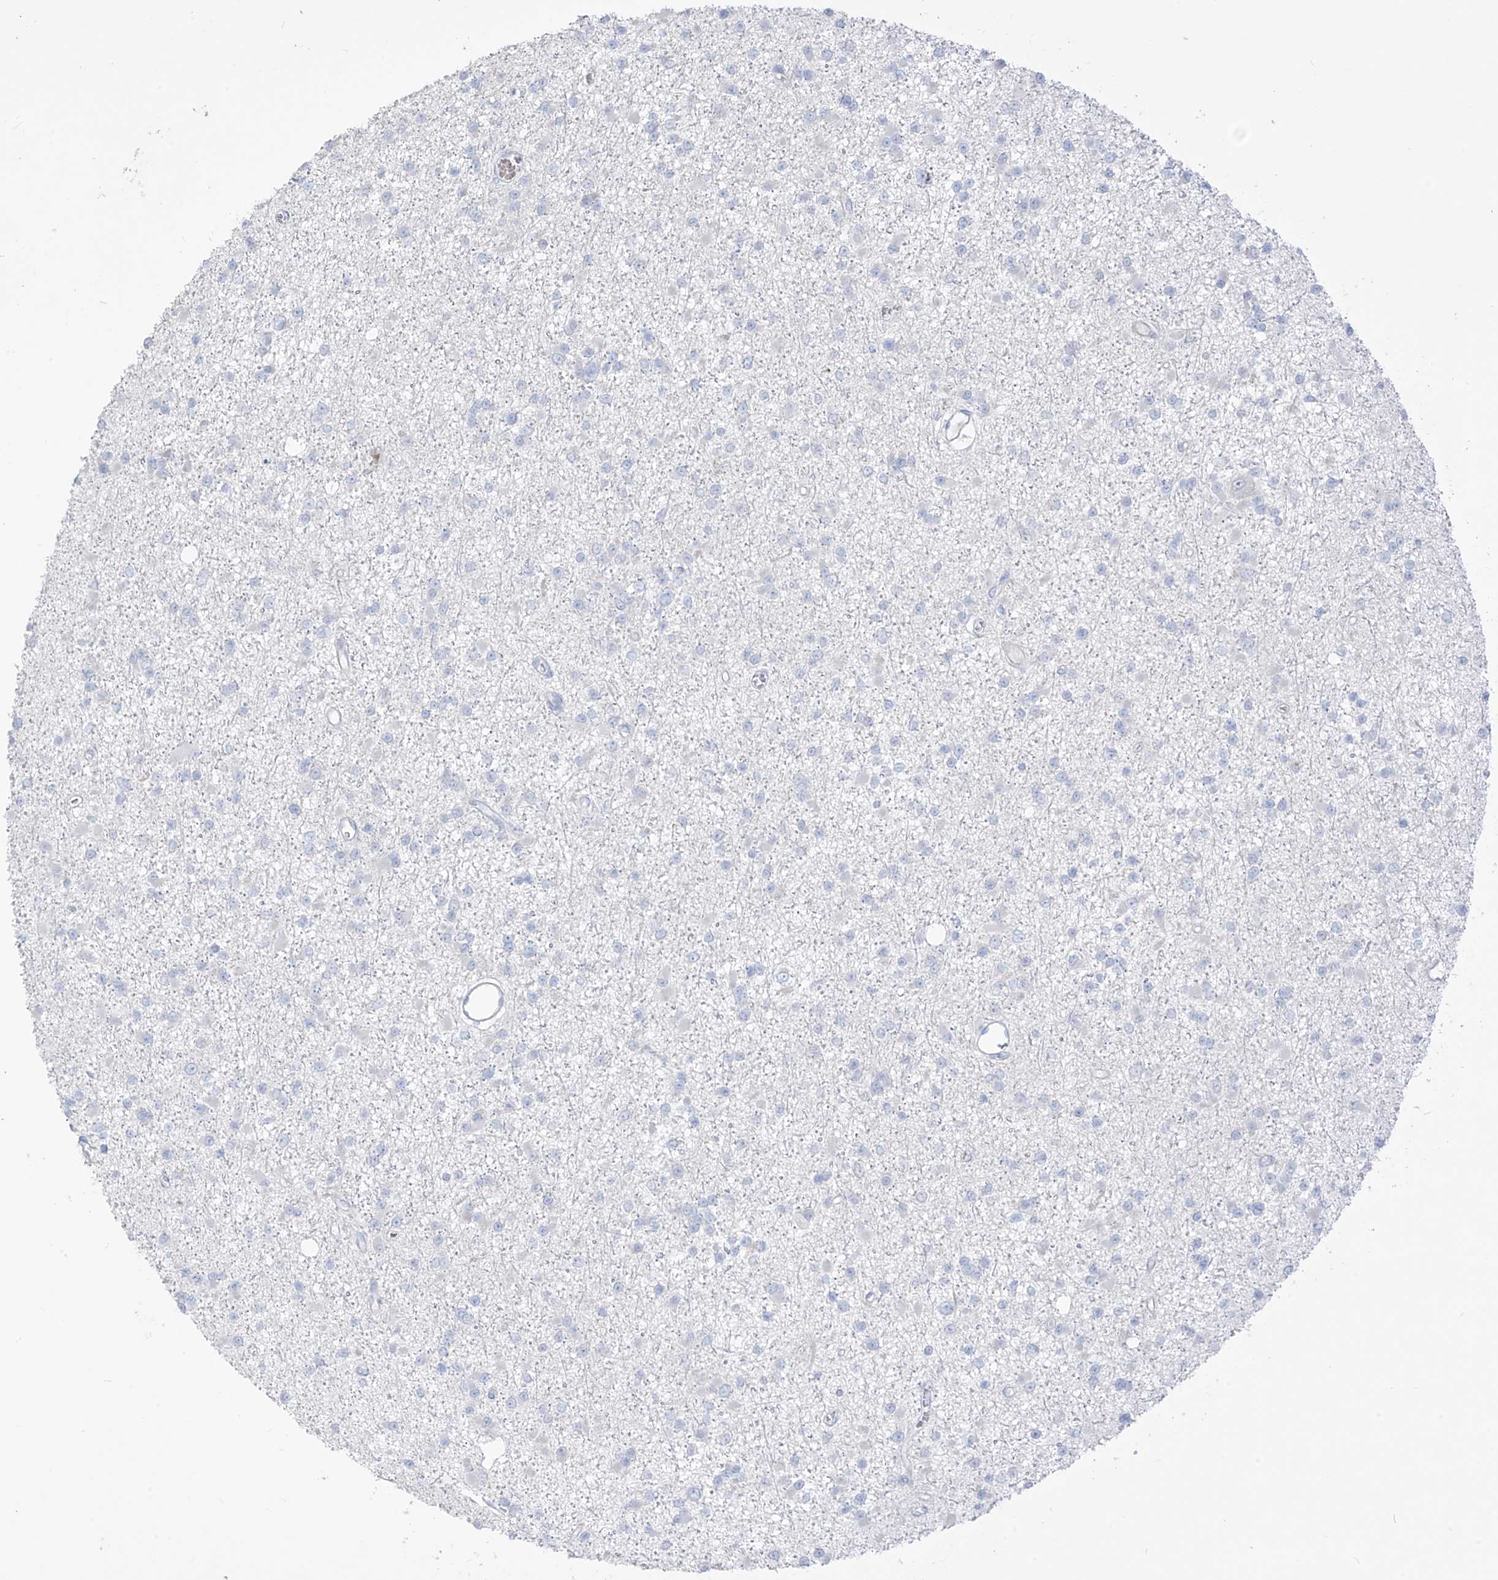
{"staining": {"intensity": "negative", "quantity": "none", "location": "none"}, "tissue": "glioma", "cell_type": "Tumor cells", "image_type": "cancer", "snomed": [{"axis": "morphology", "description": "Glioma, malignant, Low grade"}, {"axis": "topography", "description": "Brain"}], "caption": "This is a micrograph of immunohistochemistry (IHC) staining of malignant glioma (low-grade), which shows no staining in tumor cells.", "gene": "ASPRV1", "patient": {"sex": "female", "age": 22}}